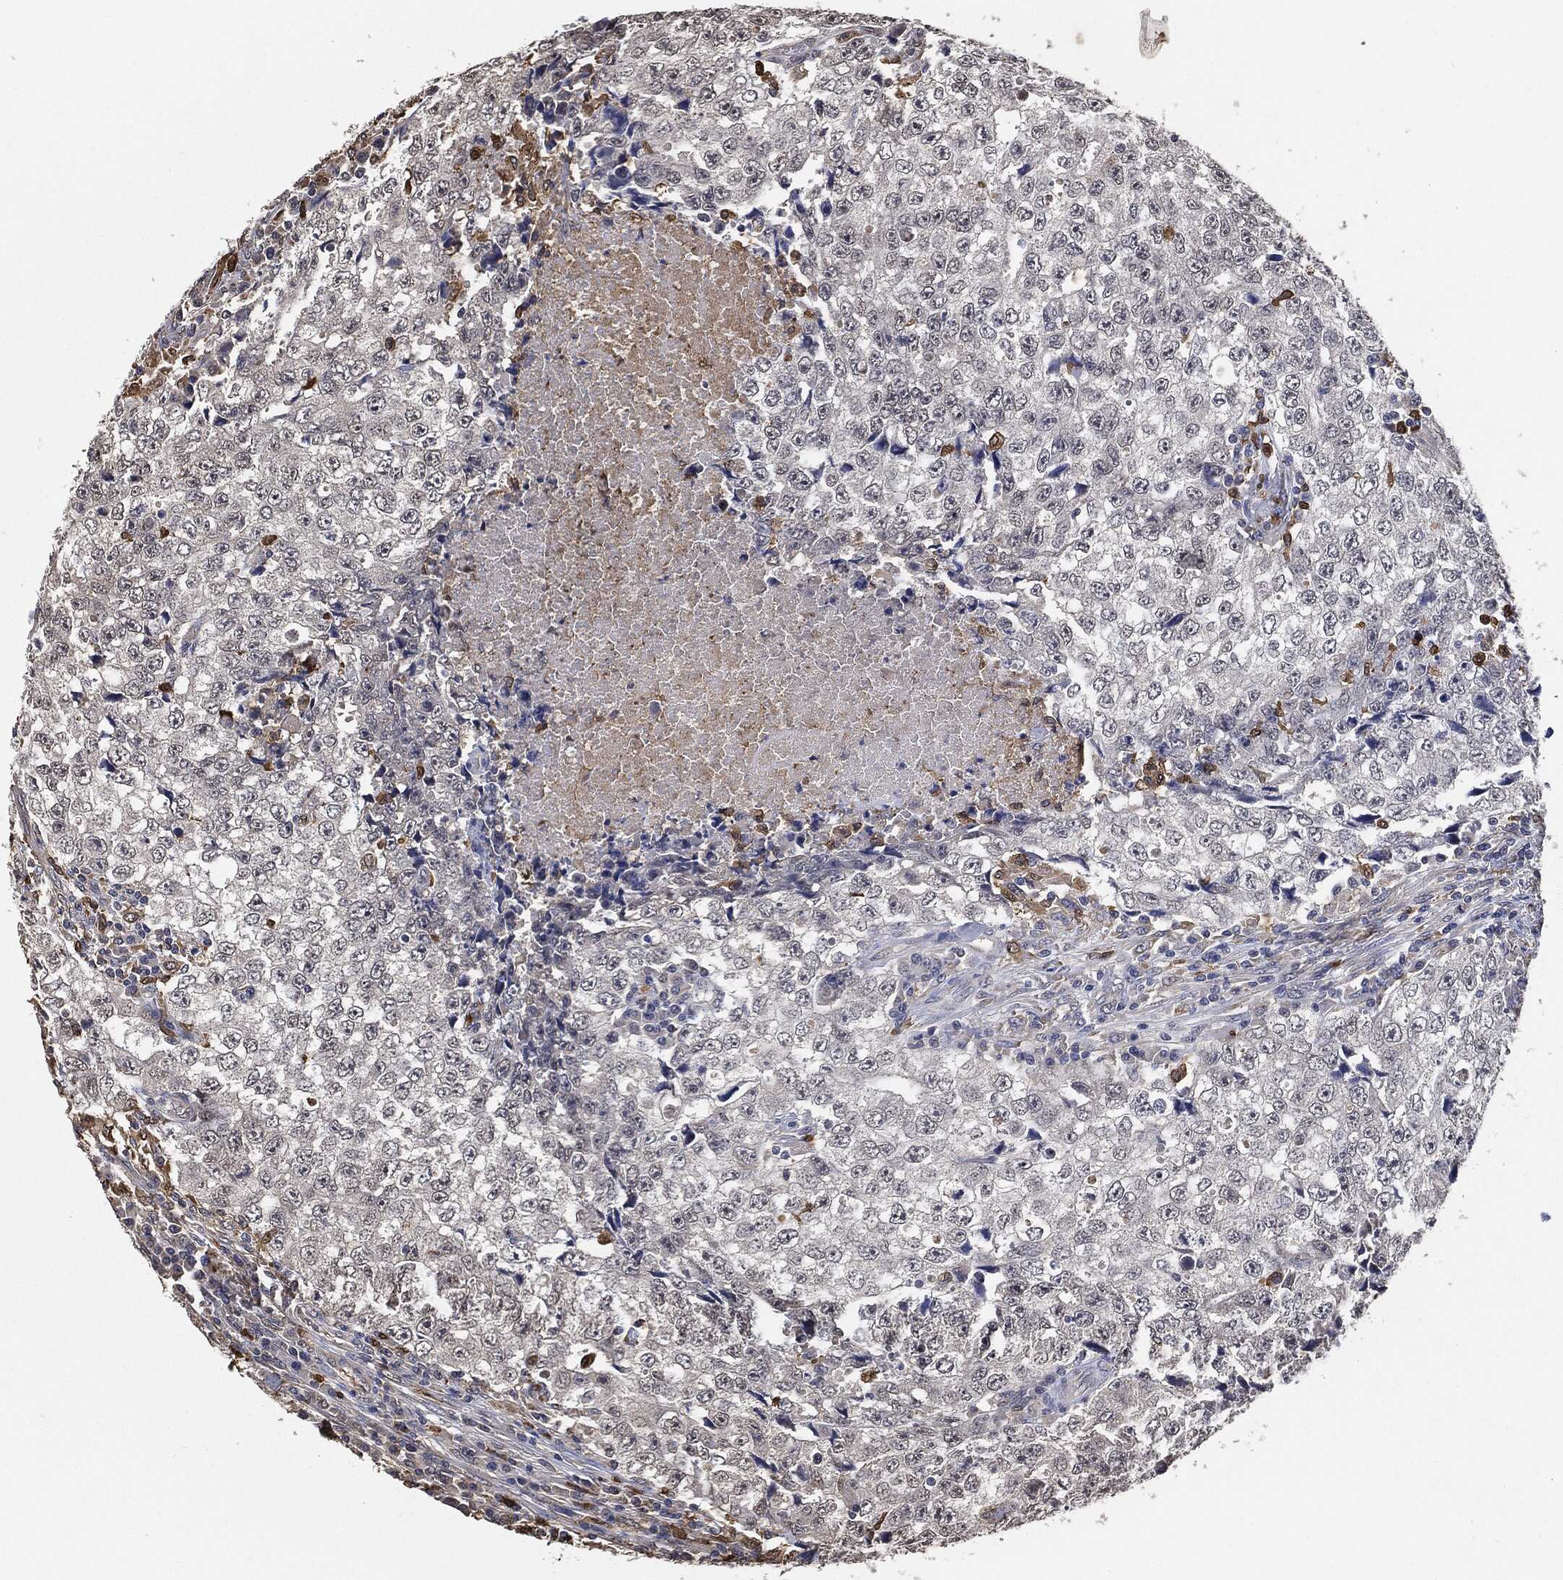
{"staining": {"intensity": "weak", "quantity": "<25%", "location": "cytoplasmic/membranous"}, "tissue": "testis cancer", "cell_type": "Tumor cells", "image_type": "cancer", "snomed": [{"axis": "morphology", "description": "Necrosis, NOS"}, {"axis": "morphology", "description": "Carcinoma, Embryonal, NOS"}, {"axis": "topography", "description": "Testis"}], "caption": "This image is of testis embryonal carcinoma stained with immunohistochemistry to label a protein in brown with the nuclei are counter-stained blue. There is no expression in tumor cells. (DAB (3,3'-diaminobenzidine) immunohistochemistry, high magnification).", "gene": "S100A9", "patient": {"sex": "male", "age": 19}}